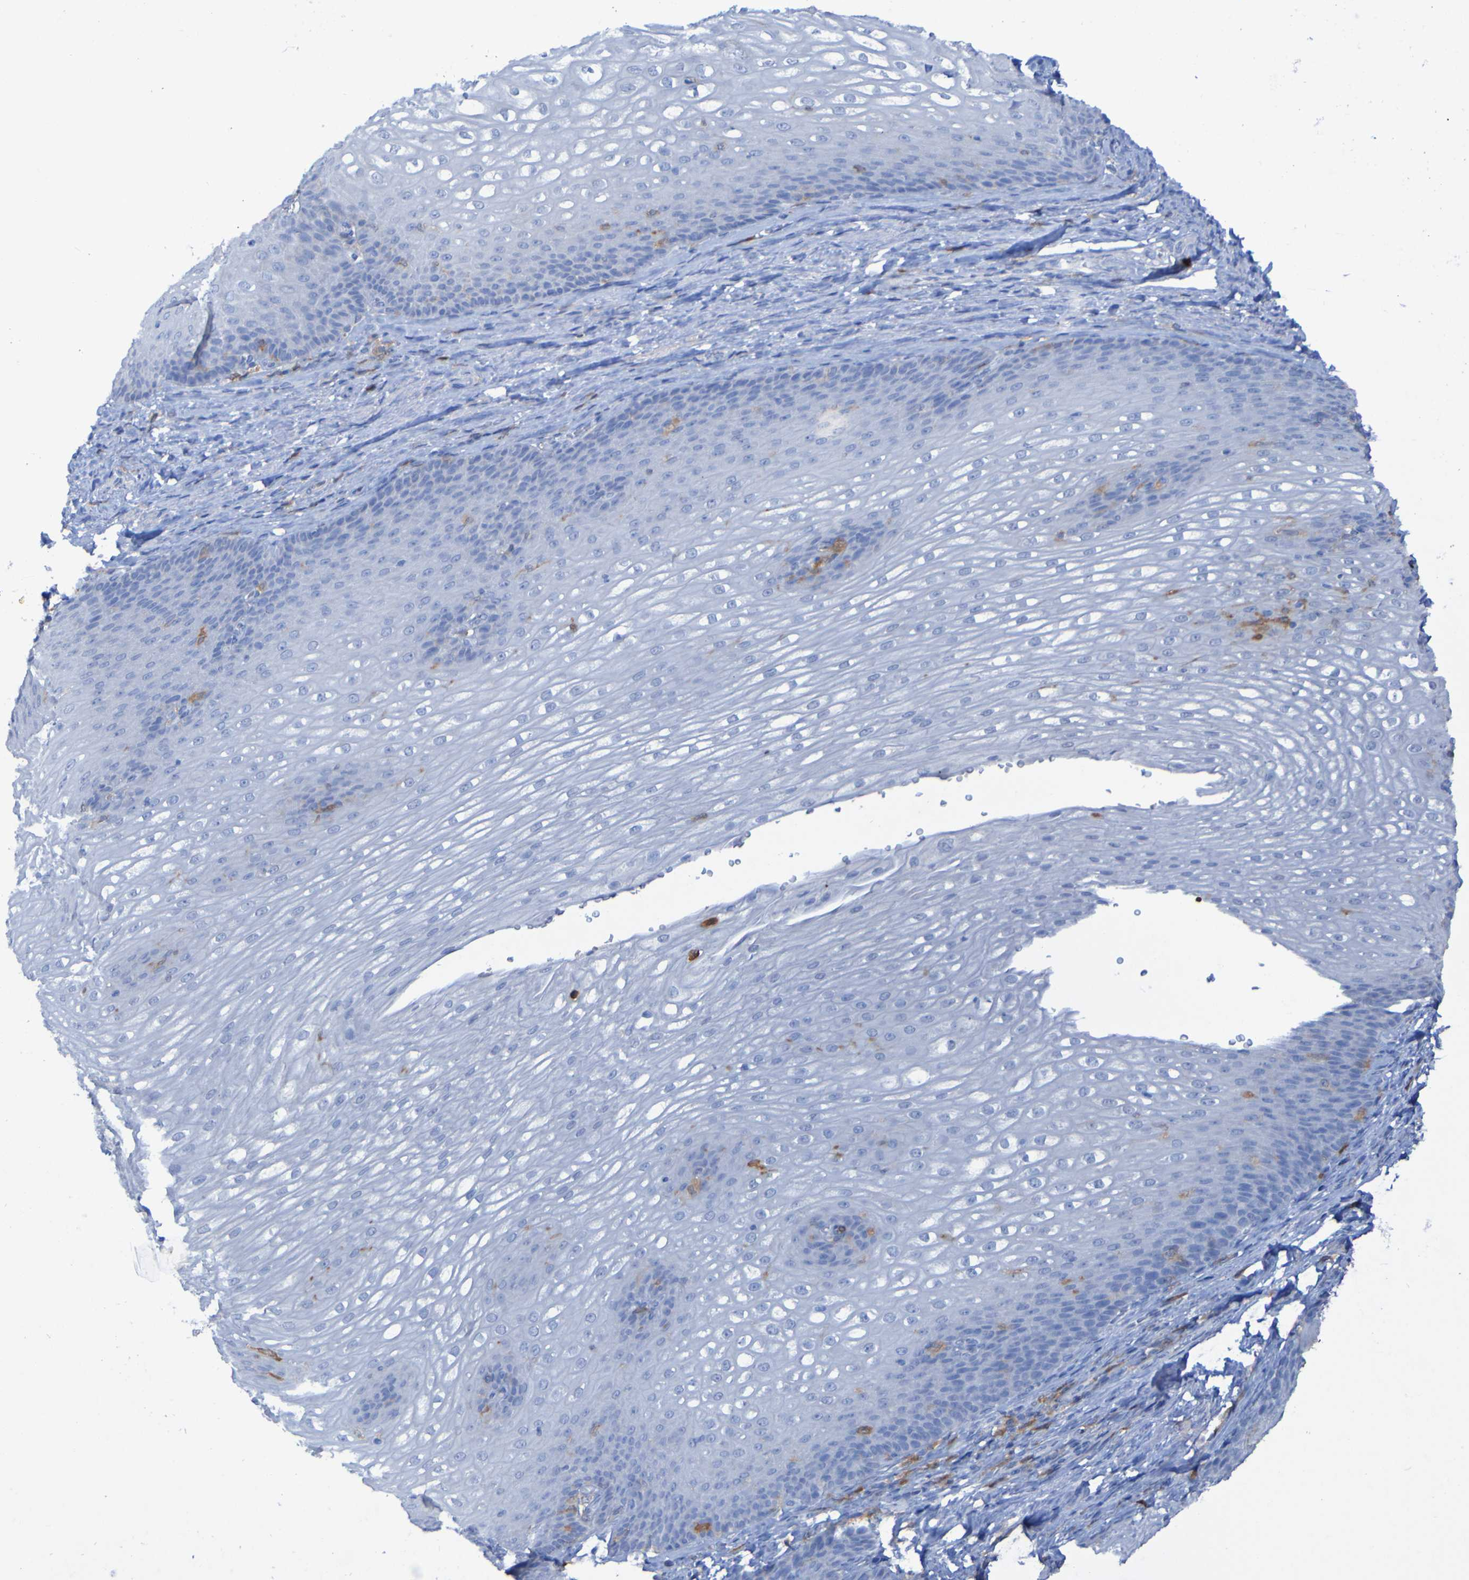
{"staining": {"intensity": "weak", "quantity": "<25%", "location": "cytoplasmic/membranous"}, "tissue": "esophagus", "cell_type": "Squamous epithelial cells", "image_type": "normal", "snomed": [{"axis": "morphology", "description": "Normal tissue, NOS"}, {"axis": "topography", "description": "Esophagus"}], "caption": "DAB (3,3'-diaminobenzidine) immunohistochemical staining of normal human esophagus demonstrates no significant expression in squamous epithelial cells.", "gene": "MPPE1", "patient": {"sex": "male", "age": 48}}